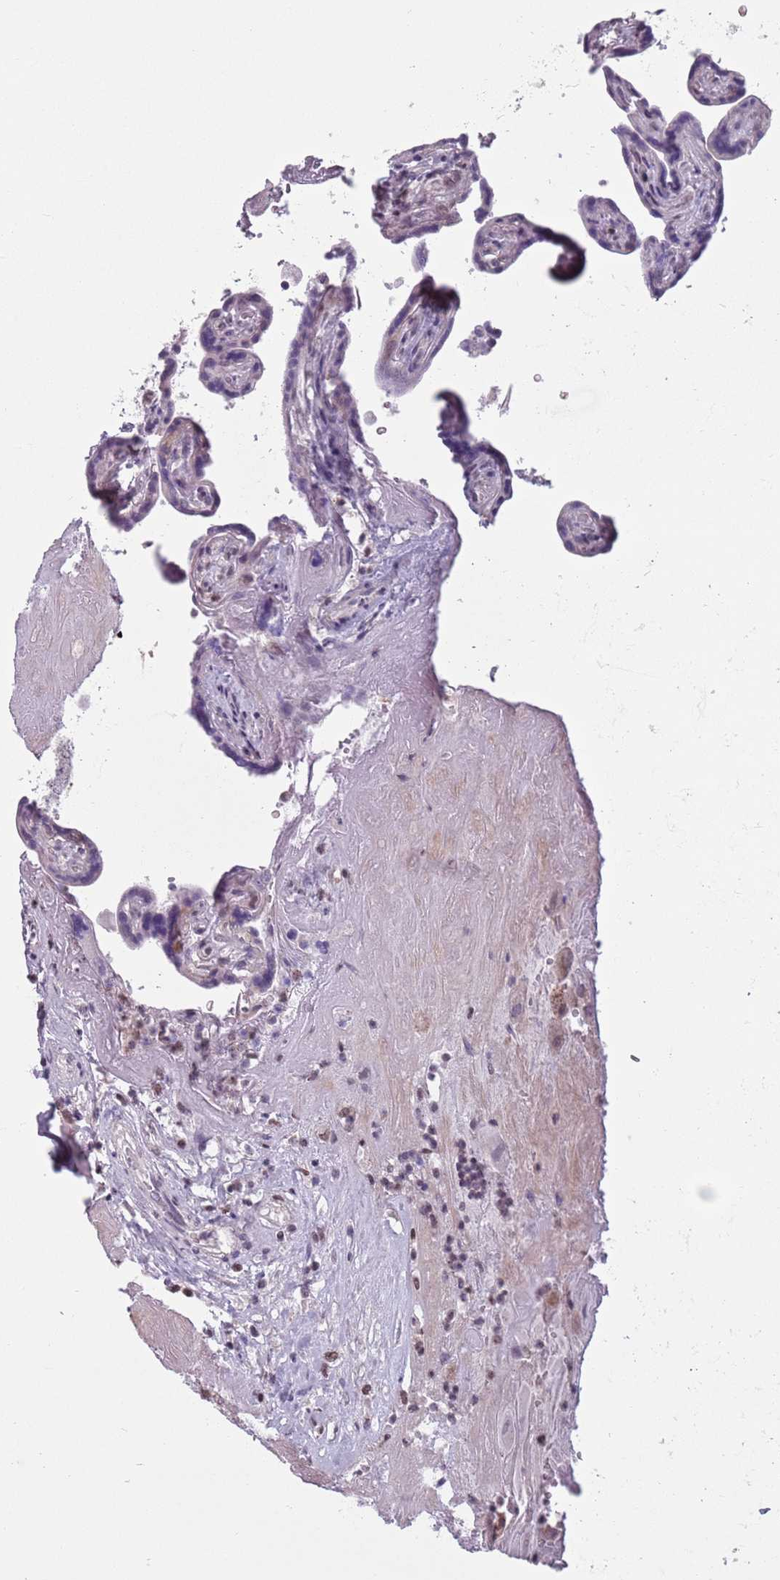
{"staining": {"intensity": "negative", "quantity": "none", "location": "none"}, "tissue": "placenta", "cell_type": "Decidual cells", "image_type": "normal", "snomed": [{"axis": "morphology", "description": "Normal tissue, NOS"}, {"axis": "topography", "description": "Placenta"}], "caption": "The histopathology image displays no staining of decidual cells in unremarkable placenta. Nuclei are stained in blue.", "gene": "ZKSCAN2", "patient": {"sex": "female", "age": 32}}